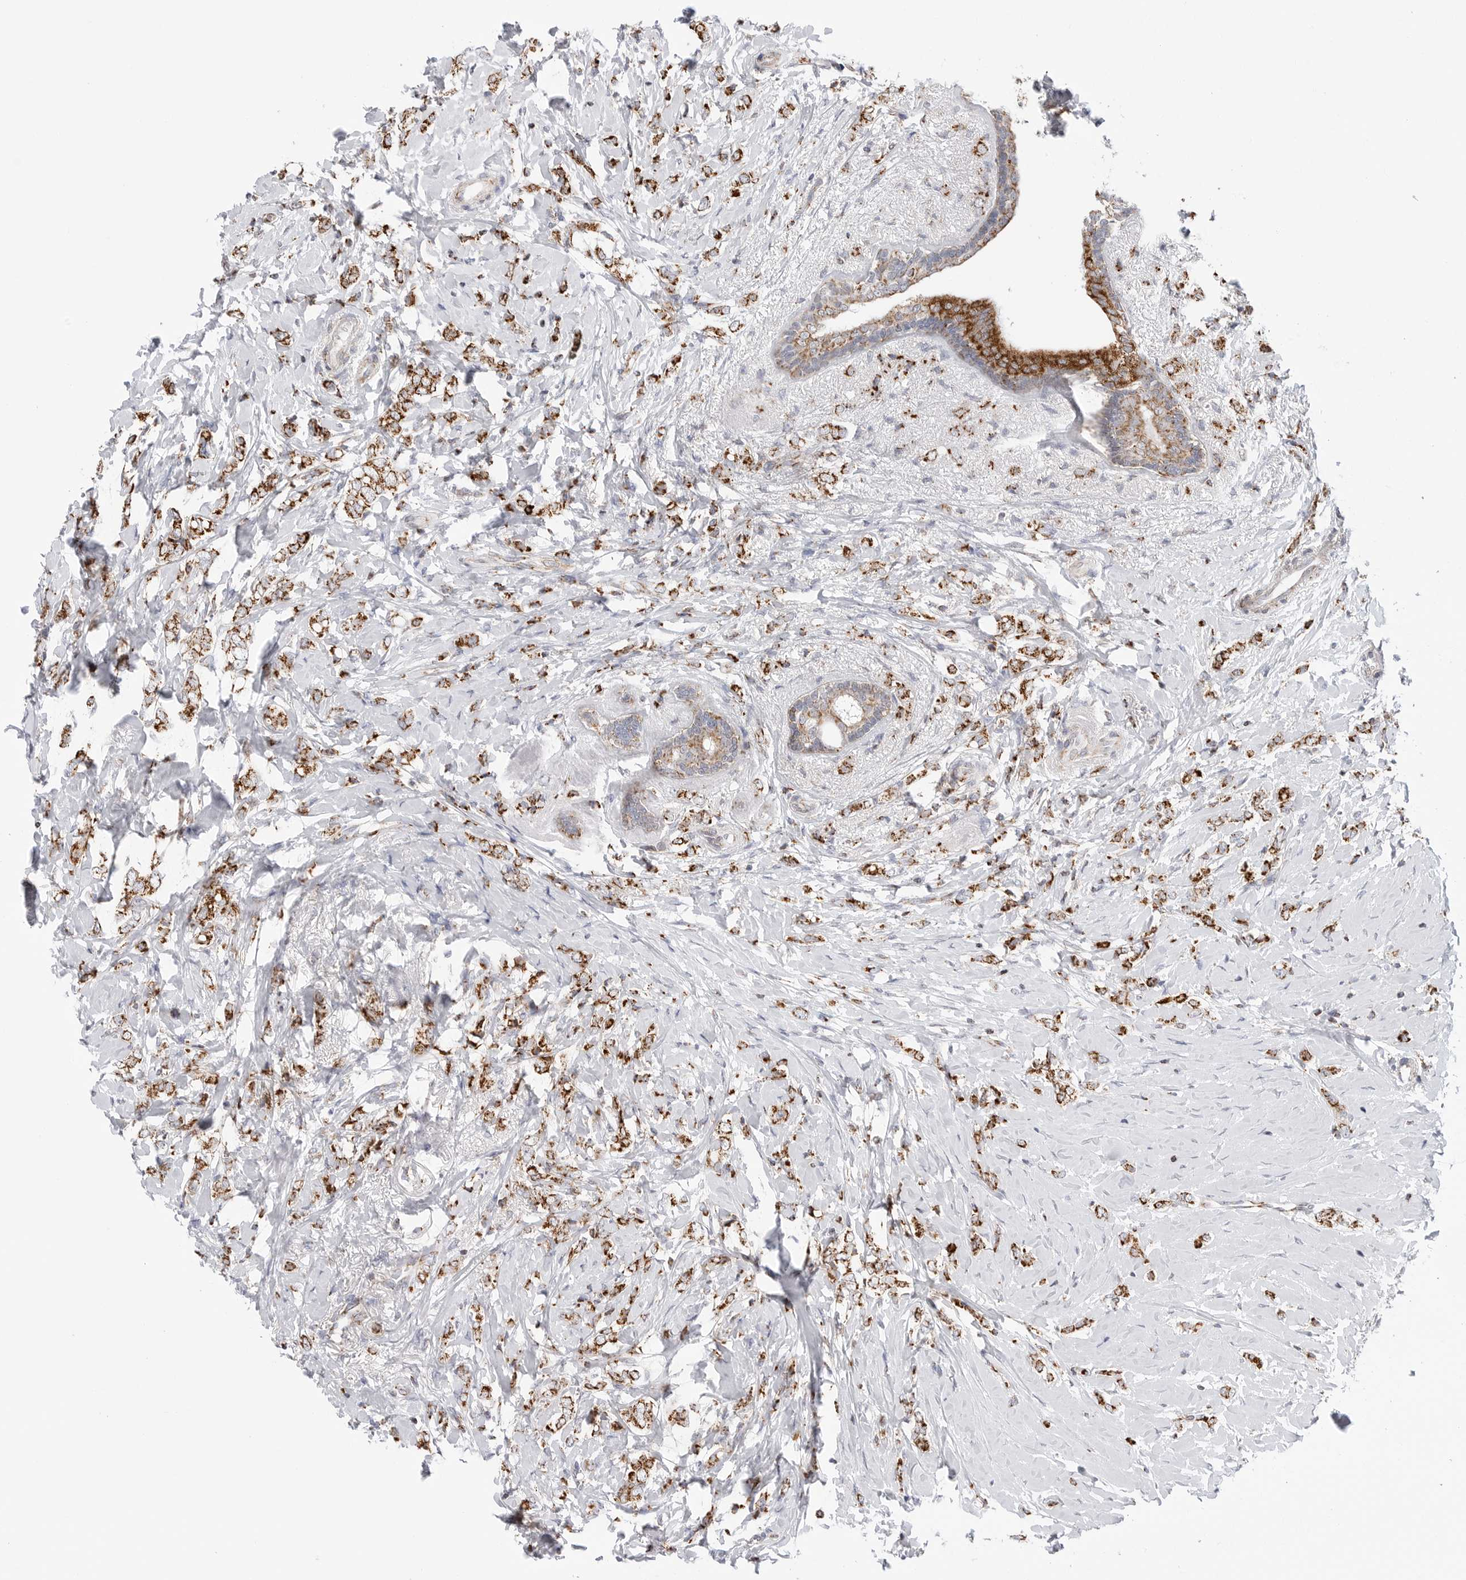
{"staining": {"intensity": "strong", "quantity": ">75%", "location": "cytoplasmic/membranous"}, "tissue": "breast cancer", "cell_type": "Tumor cells", "image_type": "cancer", "snomed": [{"axis": "morphology", "description": "Normal tissue, NOS"}, {"axis": "morphology", "description": "Lobular carcinoma"}, {"axis": "topography", "description": "Breast"}], "caption": "Breast cancer tissue shows strong cytoplasmic/membranous positivity in approximately >75% of tumor cells, visualized by immunohistochemistry. The protein is stained brown, and the nuclei are stained in blue (DAB (3,3'-diaminobenzidine) IHC with brightfield microscopy, high magnification).", "gene": "ATP5IF1", "patient": {"sex": "female", "age": 47}}